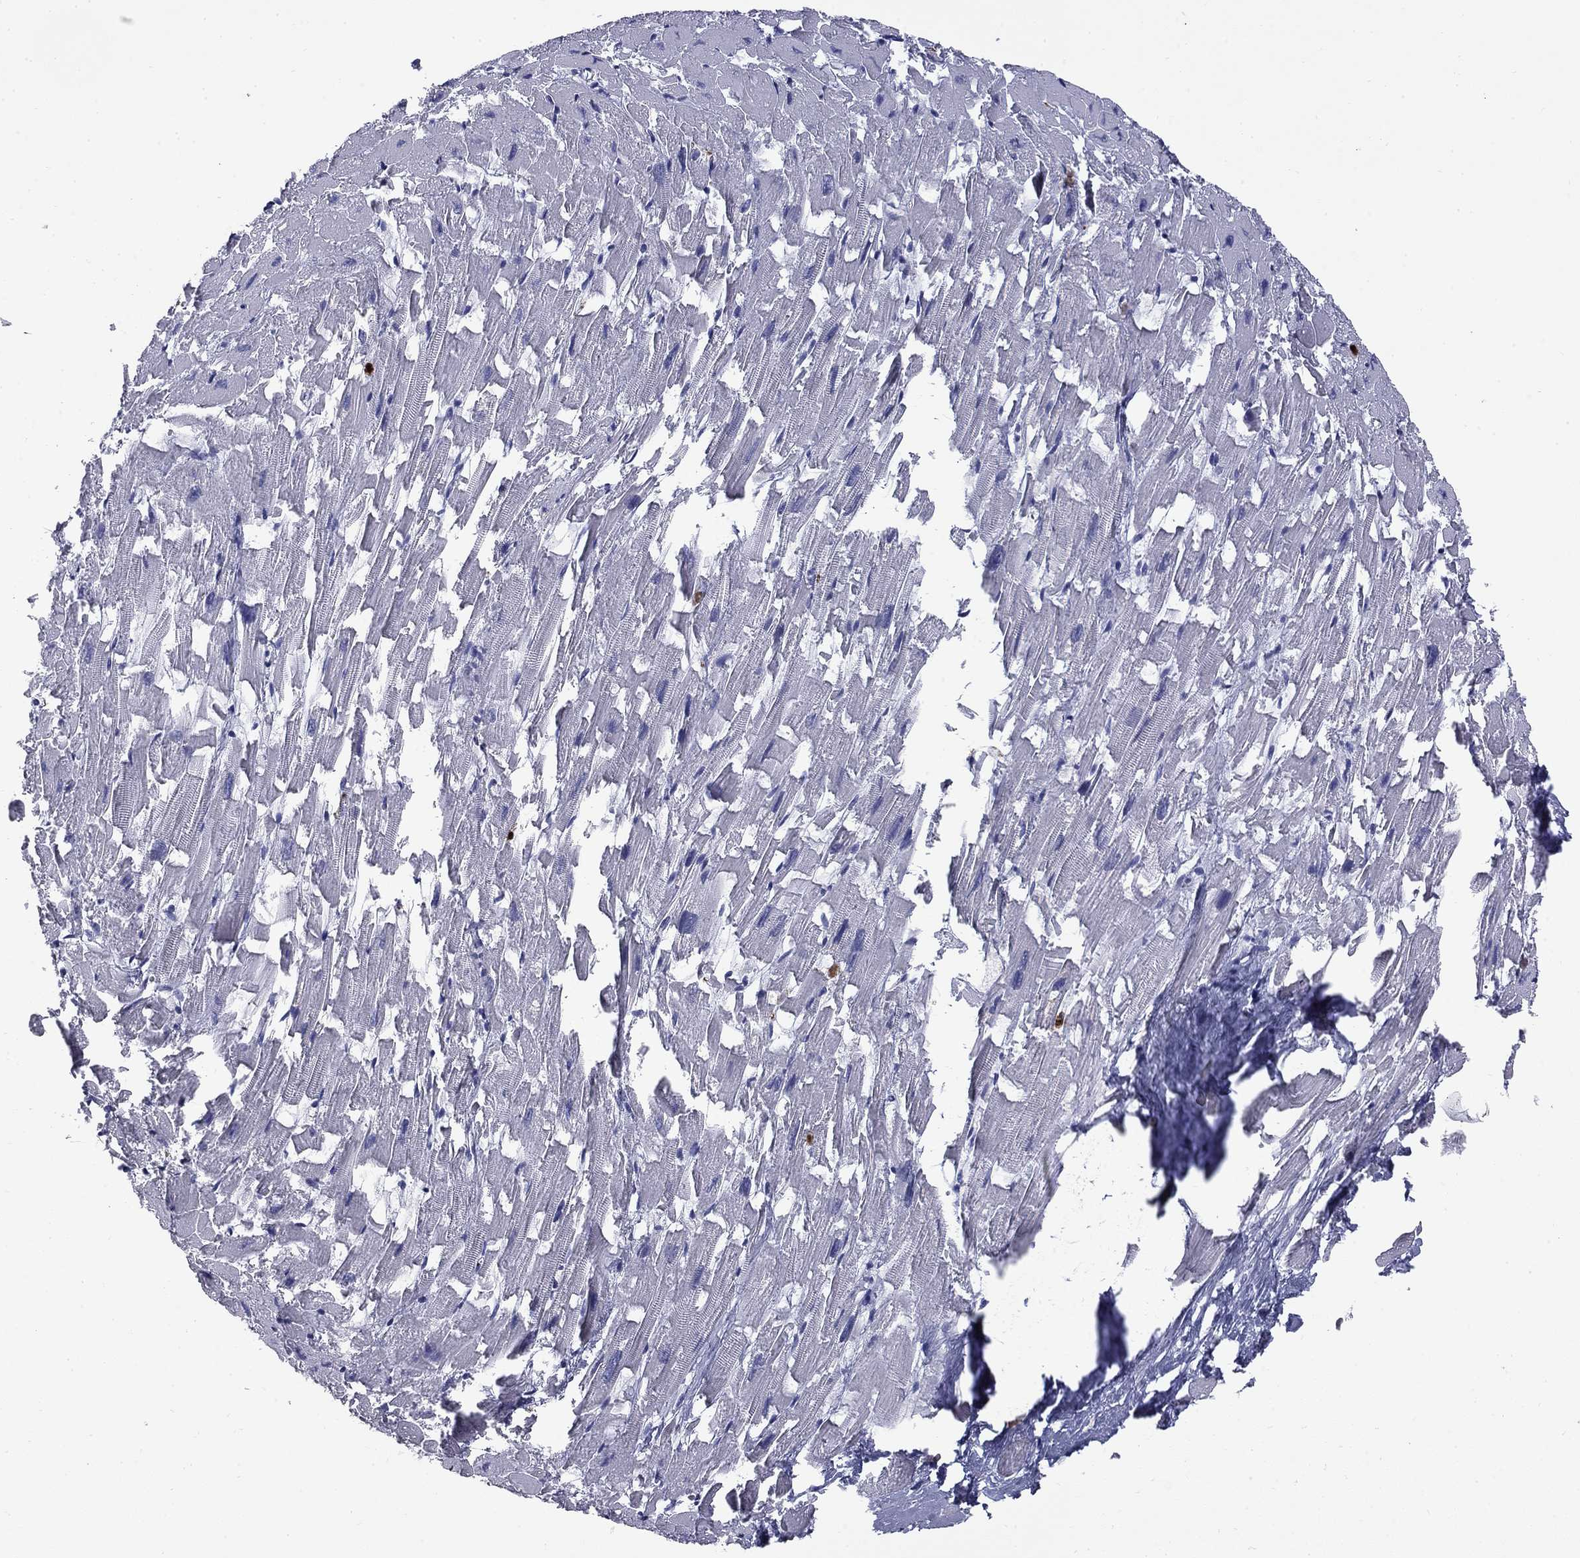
{"staining": {"intensity": "negative", "quantity": "none", "location": "none"}, "tissue": "heart muscle", "cell_type": "Cardiomyocytes", "image_type": "normal", "snomed": [{"axis": "morphology", "description": "Normal tissue, NOS"}, {"axis": "topography", "description": "Heart"}], "caption": "The IHC photomicrograph has no significant staining in cardiomyocytes of heart muscle.", "gene": "TRIM29", "patient": {"sex": "female", "age": 64}}